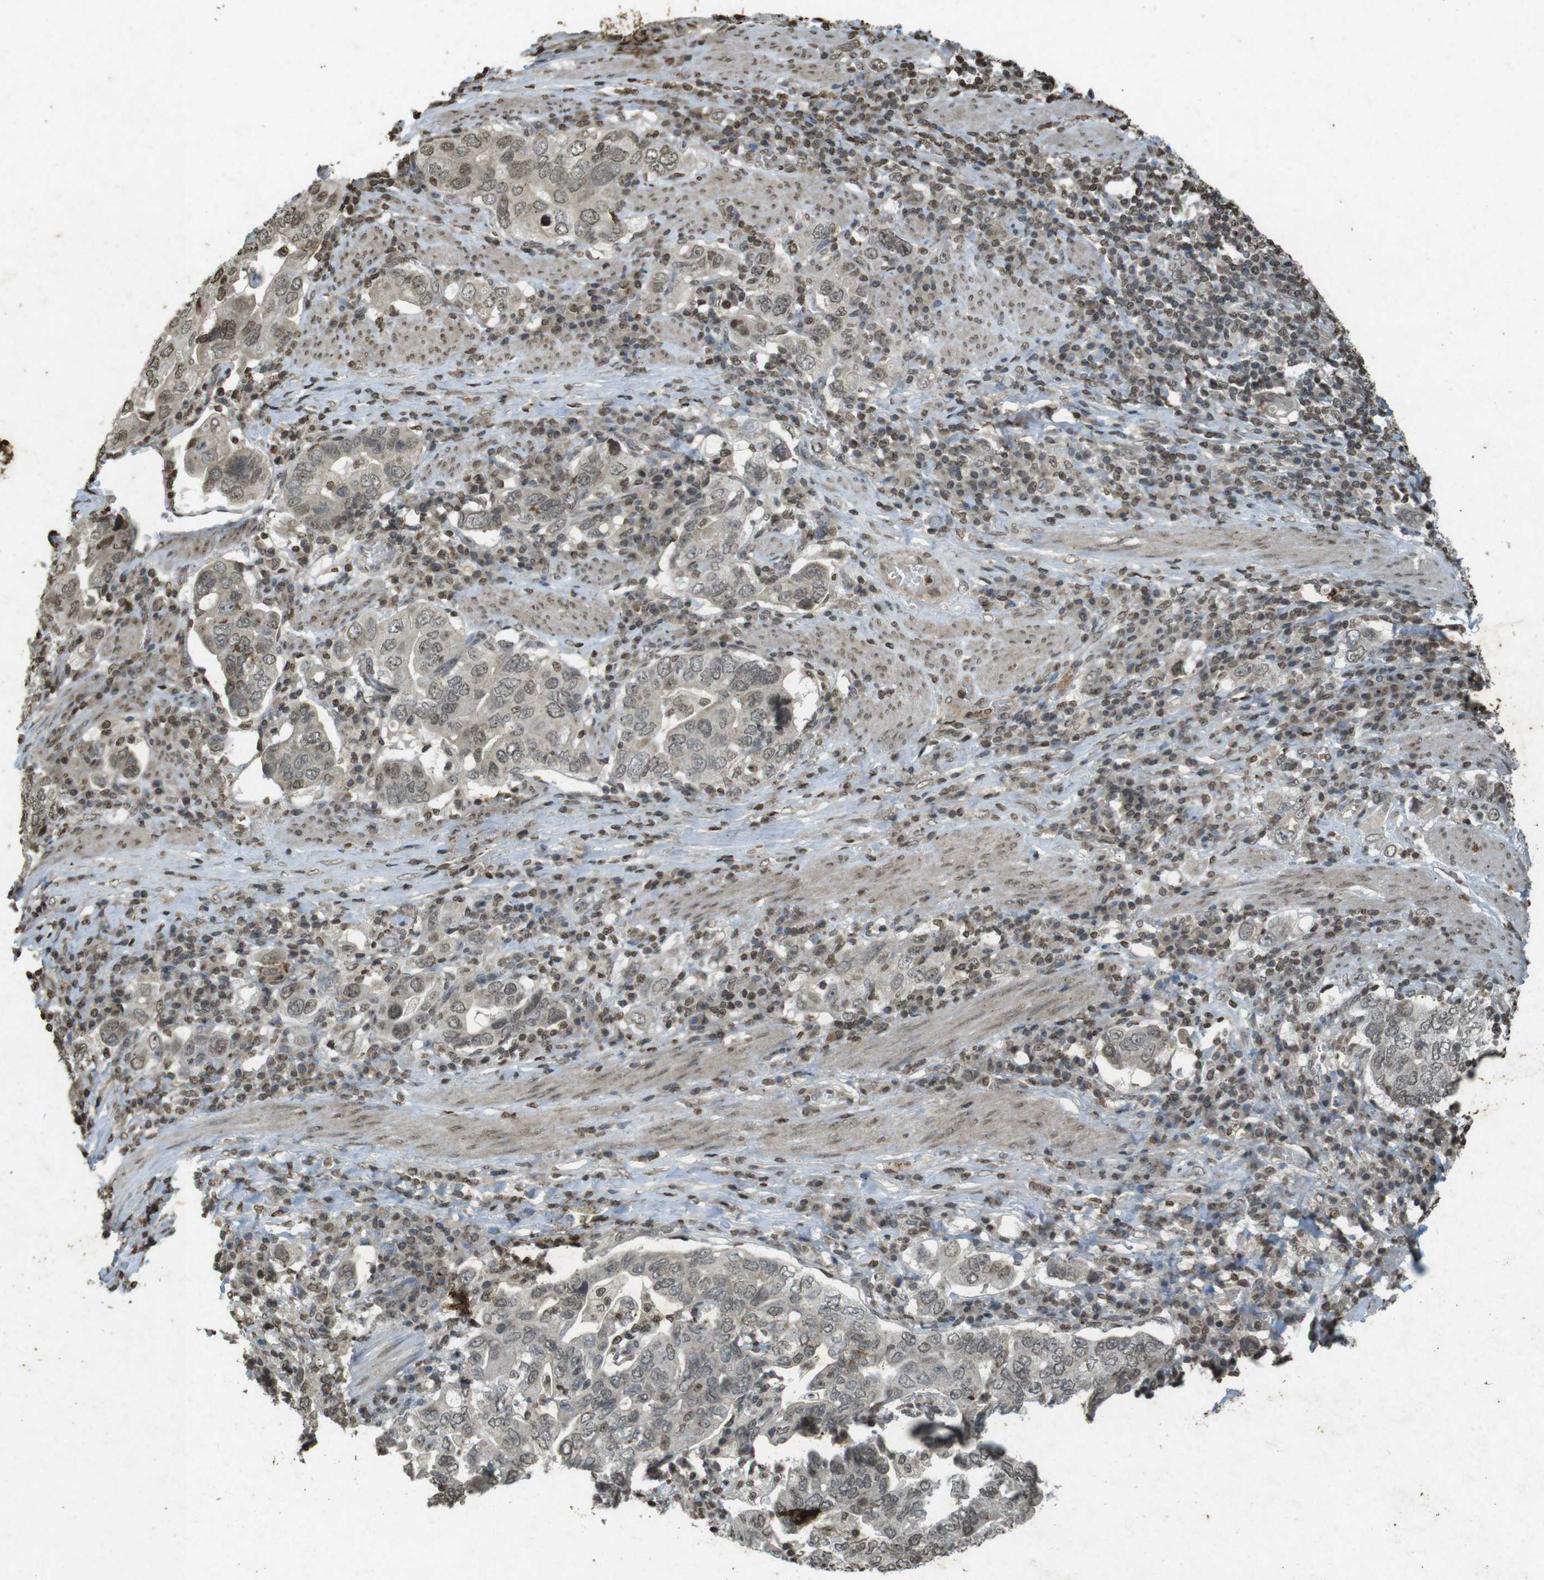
{"staining": {"intensity": "weak", "quantity": ">75%", "location": "nuclear"}, "tissue": "stomach cancer", "cell_type": "Tumor cells", "image_type": "cancer", "snomed": [{"axis": "morphology", "description": "Adenocarcinoma, NOS"}, {"axis": "topography", "description": "Stomach, upper"}], "caption": "Brown immunohistochemical staining in adenocarcinoma (stomach) demonstrates weak nuclear positivity in about >75% of tumor cells.", "gene": "ORC4", "patient": {"sex": "male", "age": 62}}